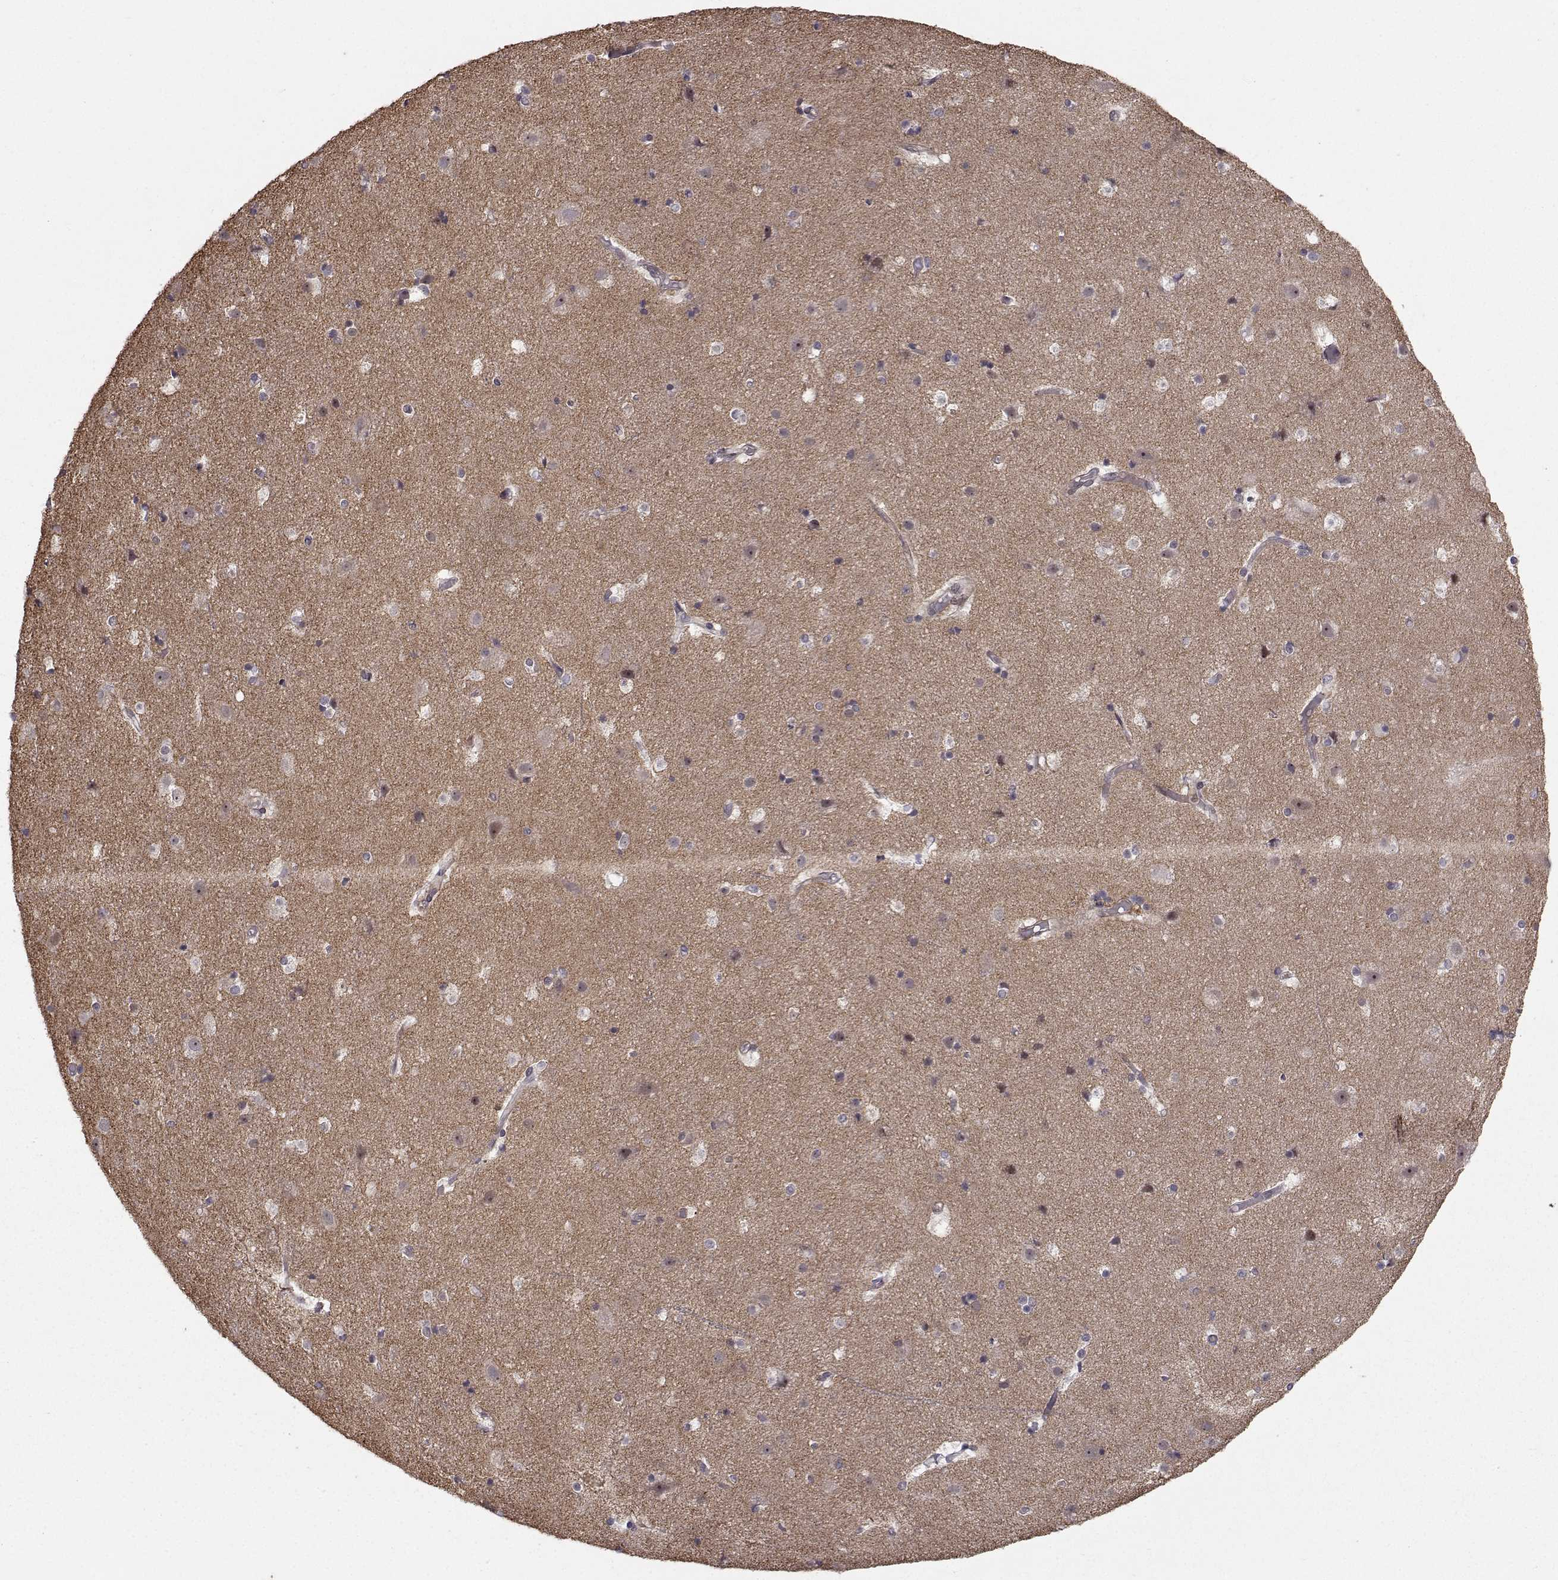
{"staining": {"intensity": "negative", "quantity": "none", "location": "none"}, "tissue": "cerebral cortex", "cell_type": "Endothelial cells", "image_type": "normal", "snomed": [{"axis": "morphology", "description": "Normal tissue, NOS"}, {"axis": "topography", "description": "Cerebral cortex"}], "caption": "An image of cerebral cortex stained for a protein shows no brown staining in endothelial cells.", "gene": "APC", "patient": {"sex": "female", "age": 52}}